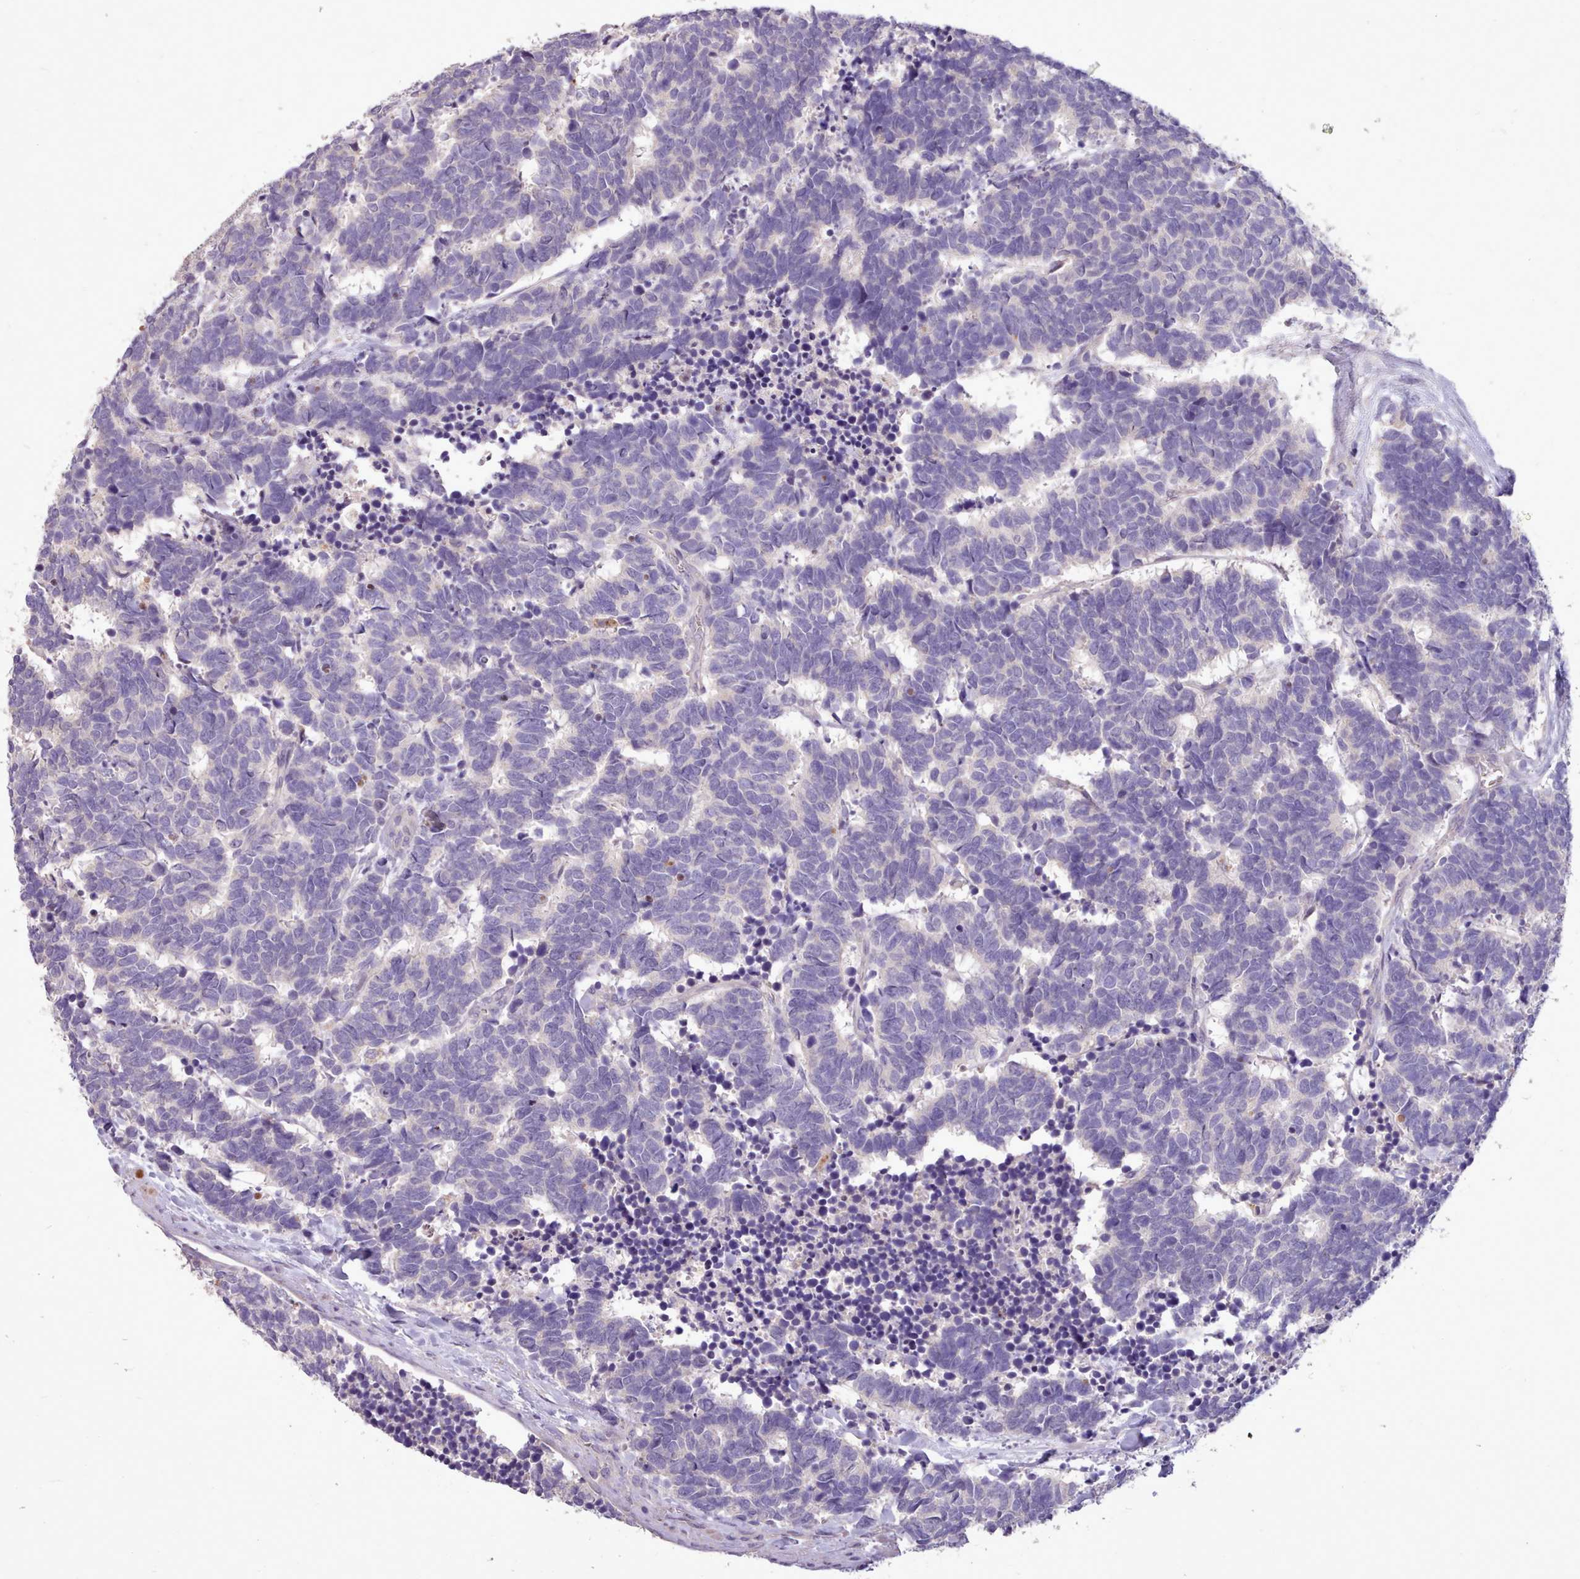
{"staining": {"intensity": "negative", "quantity": "none", "location": "none"}, "tissue": "carcinoid", "cell_type": "Tumor cells", "image_type": "cancer", "snomed": [{"axis": "morphology", "description": "Carcinoma, NOS"}, {"axis": "morphology", "description": "Carcinoid, malignant, NOS"}, {"axis": "topography", "description": "Urinary bladder"}], "caption": "There is no significant expression in tumor cells of carcinoma.", "gene": "ZNF607", "patient": {"sex": "male", "age": 57}}